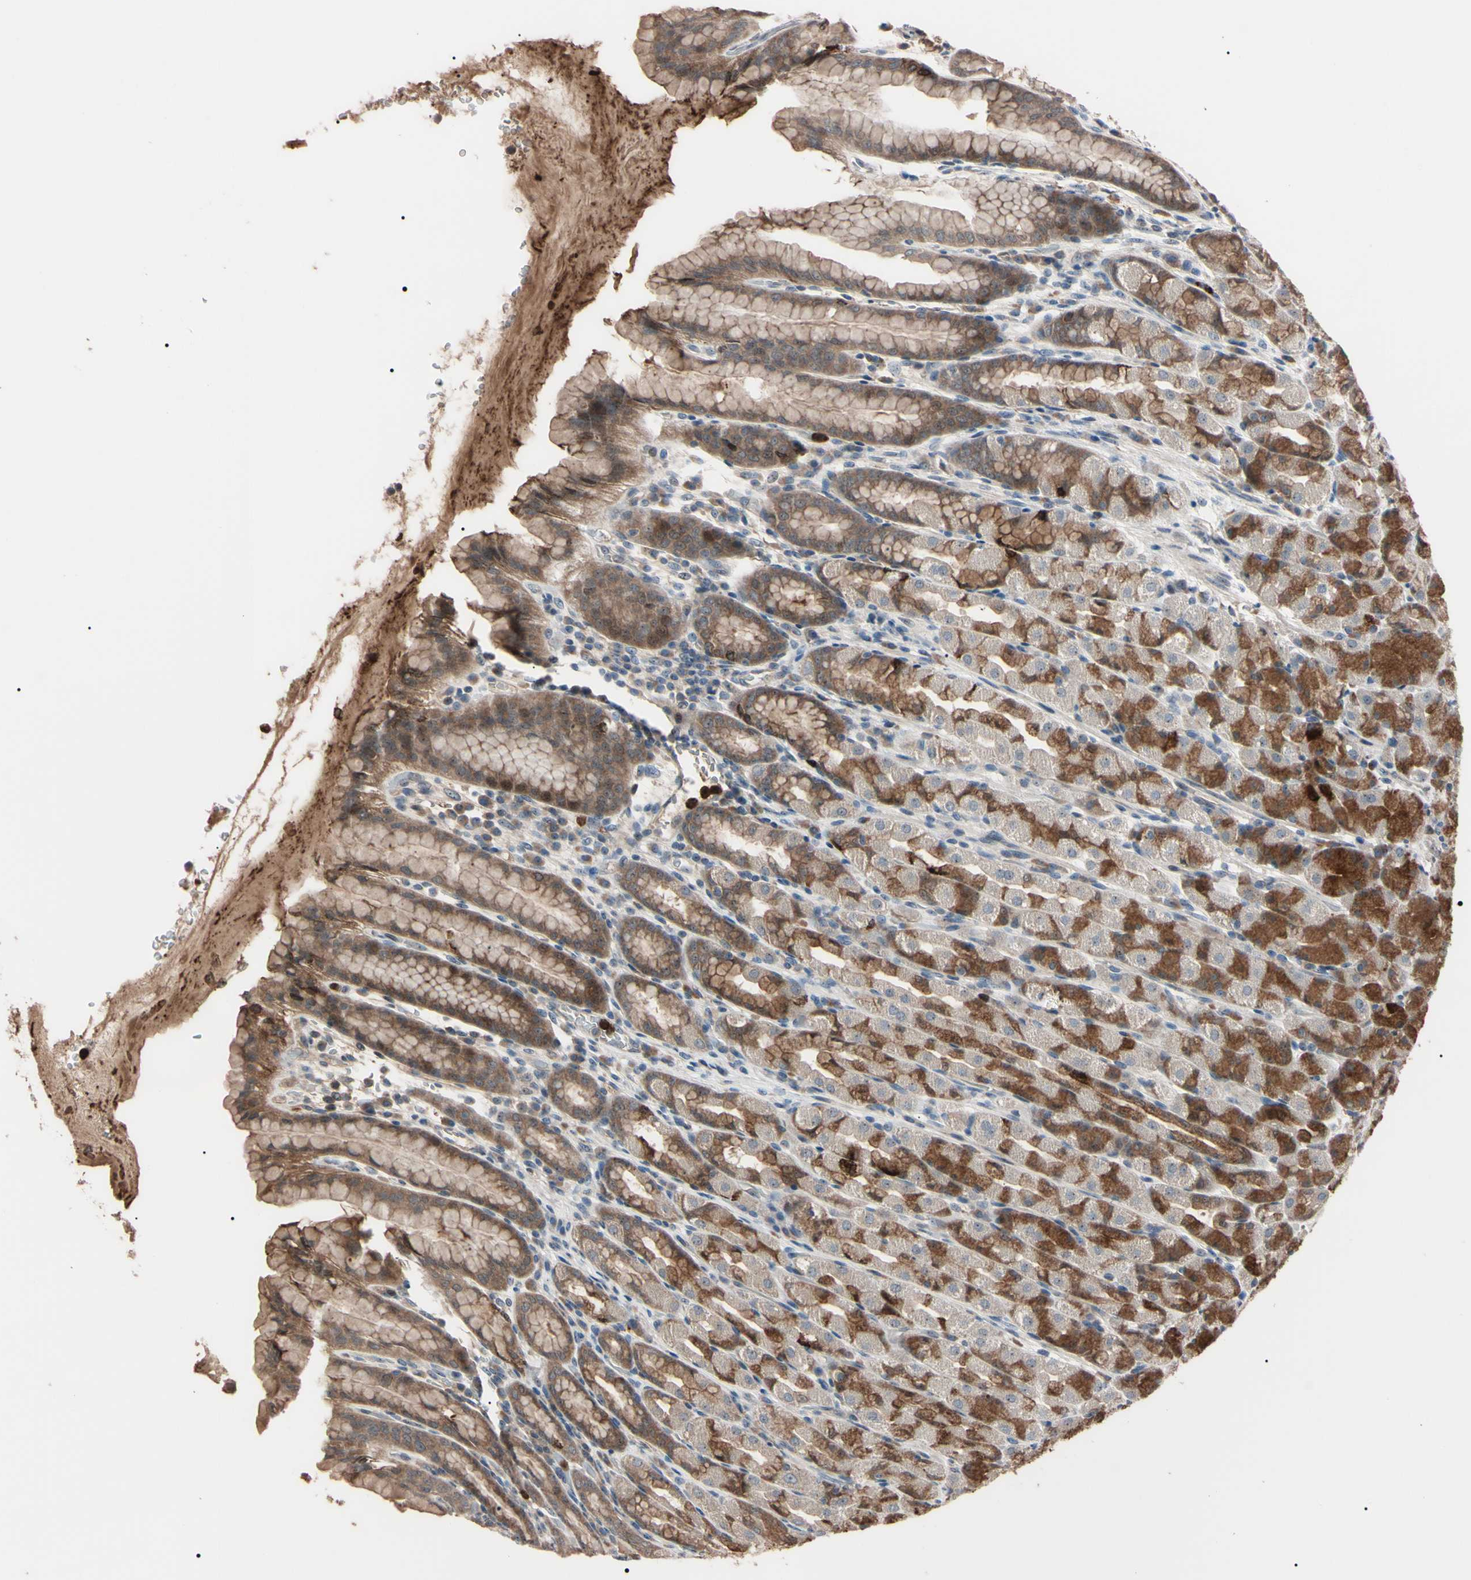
{"staining": {"intensity": "strong", "quantity": "25%-75%", "location": "cytoplasmic/membranous"}, "tissue": "stomach", "cell_type": "Glandular cells", "image_type": "normal", "snomed": [{"axis": "morphology", "description": "Normal tissue, NOS"}, {"axis": "topography", "description": "Stomach, upper"}], "caption": "A photomicrograph showing strong cytoplasmic/membranous positivity in about 25%-75% of glandular cells in unremarkable stomach, as visualized by brown immunohistochemical staining.", "gene": "TRAF5", "patient": {"sex": "male", "age": 68}}